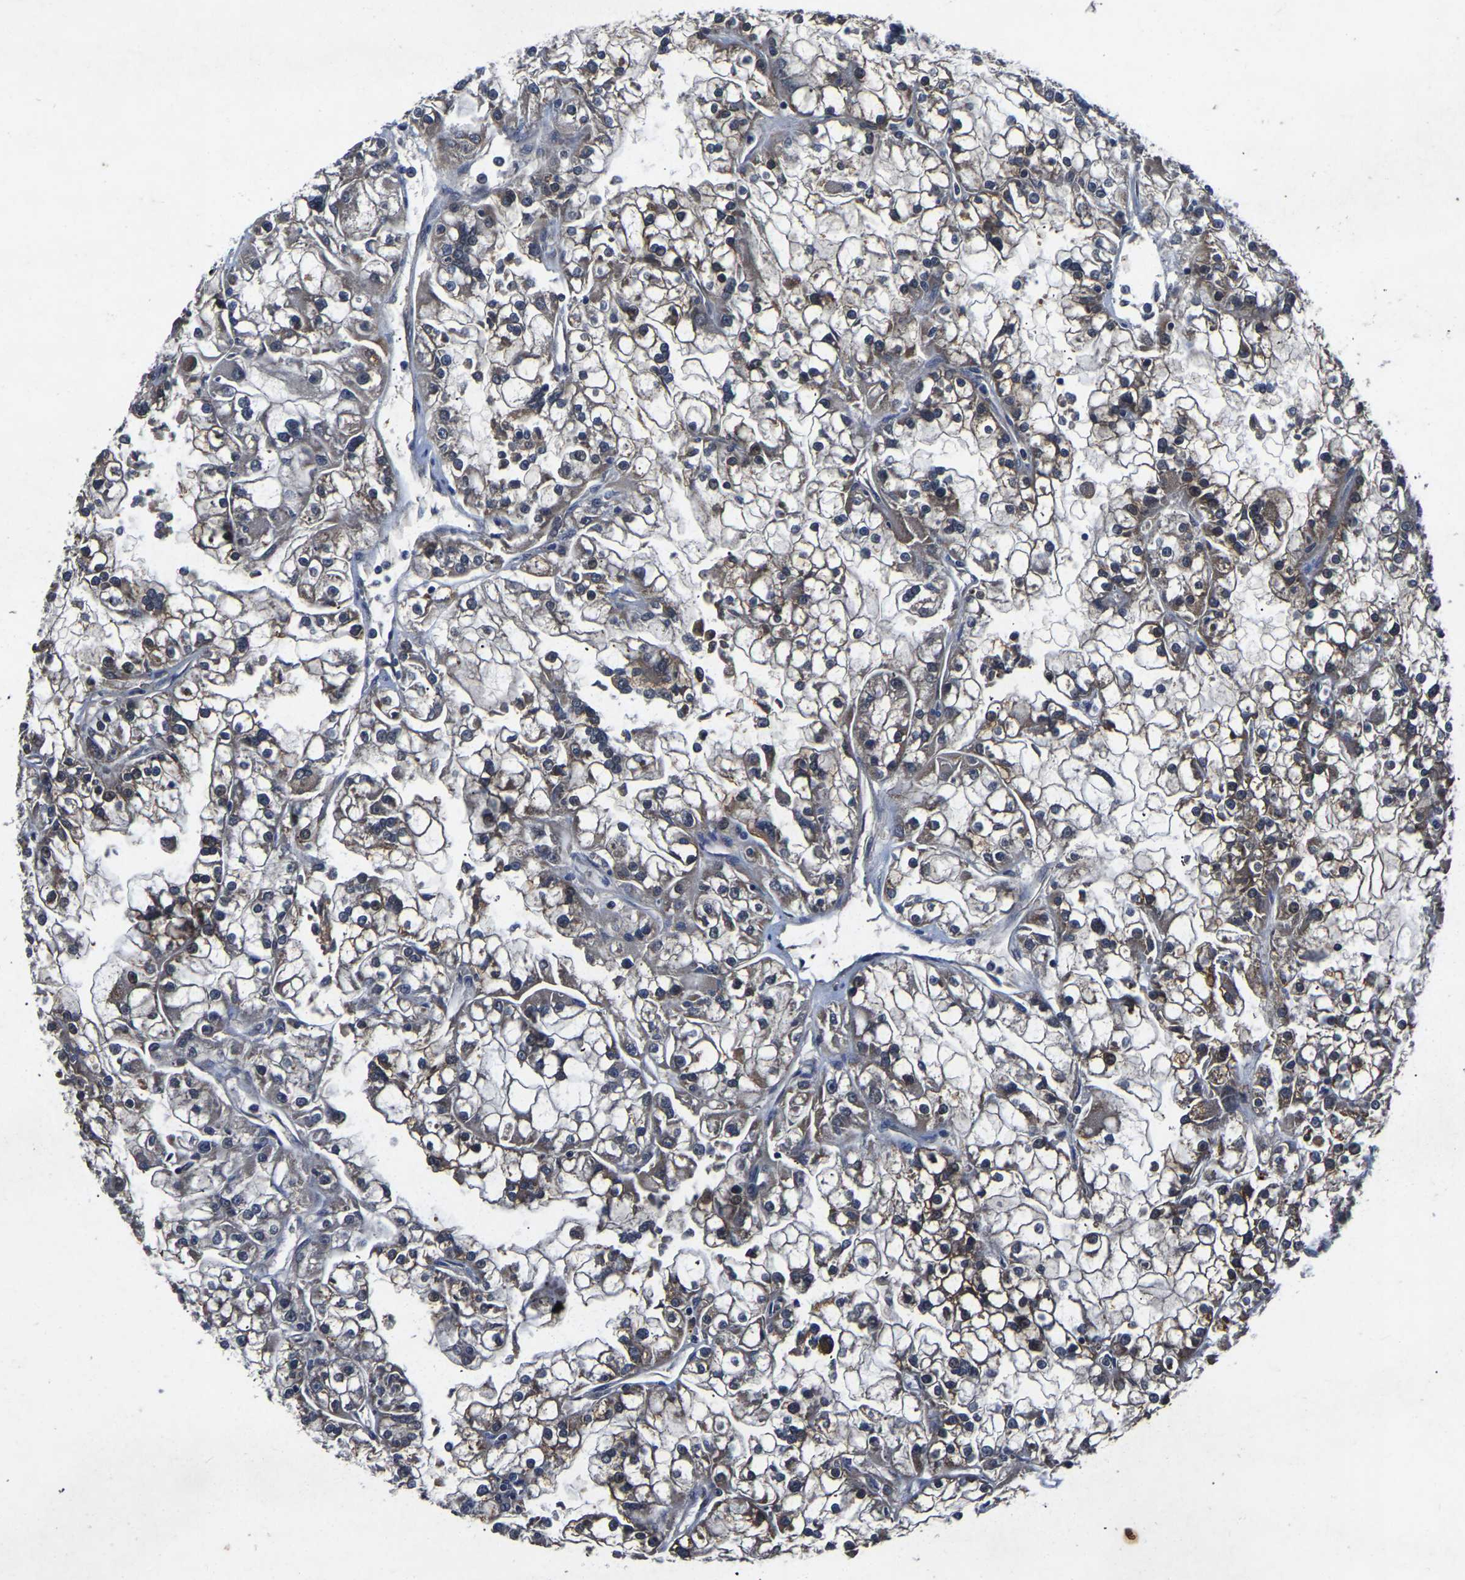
{"staining": {"intensity": "weak", "quantity": ">75%", "location": "cytoplasmic/membranous"}, "tissue": "renal cancer", "cell_type": "Tumor cells", "image_type": "cancer", "snomed": [{"axis": "morphology", "description": "Adenocarcinoma, NOS"}, {"axis": "topography", "description": "Kidney"}], "caption": "Immunohistochemical staining of renal adenocarcinoma displays low levels of weak cytoplasmic/membranous staining in about >75% of tumor cells.", "gene": "FGD5", "patient": {"sex": "female", "age": 52}}